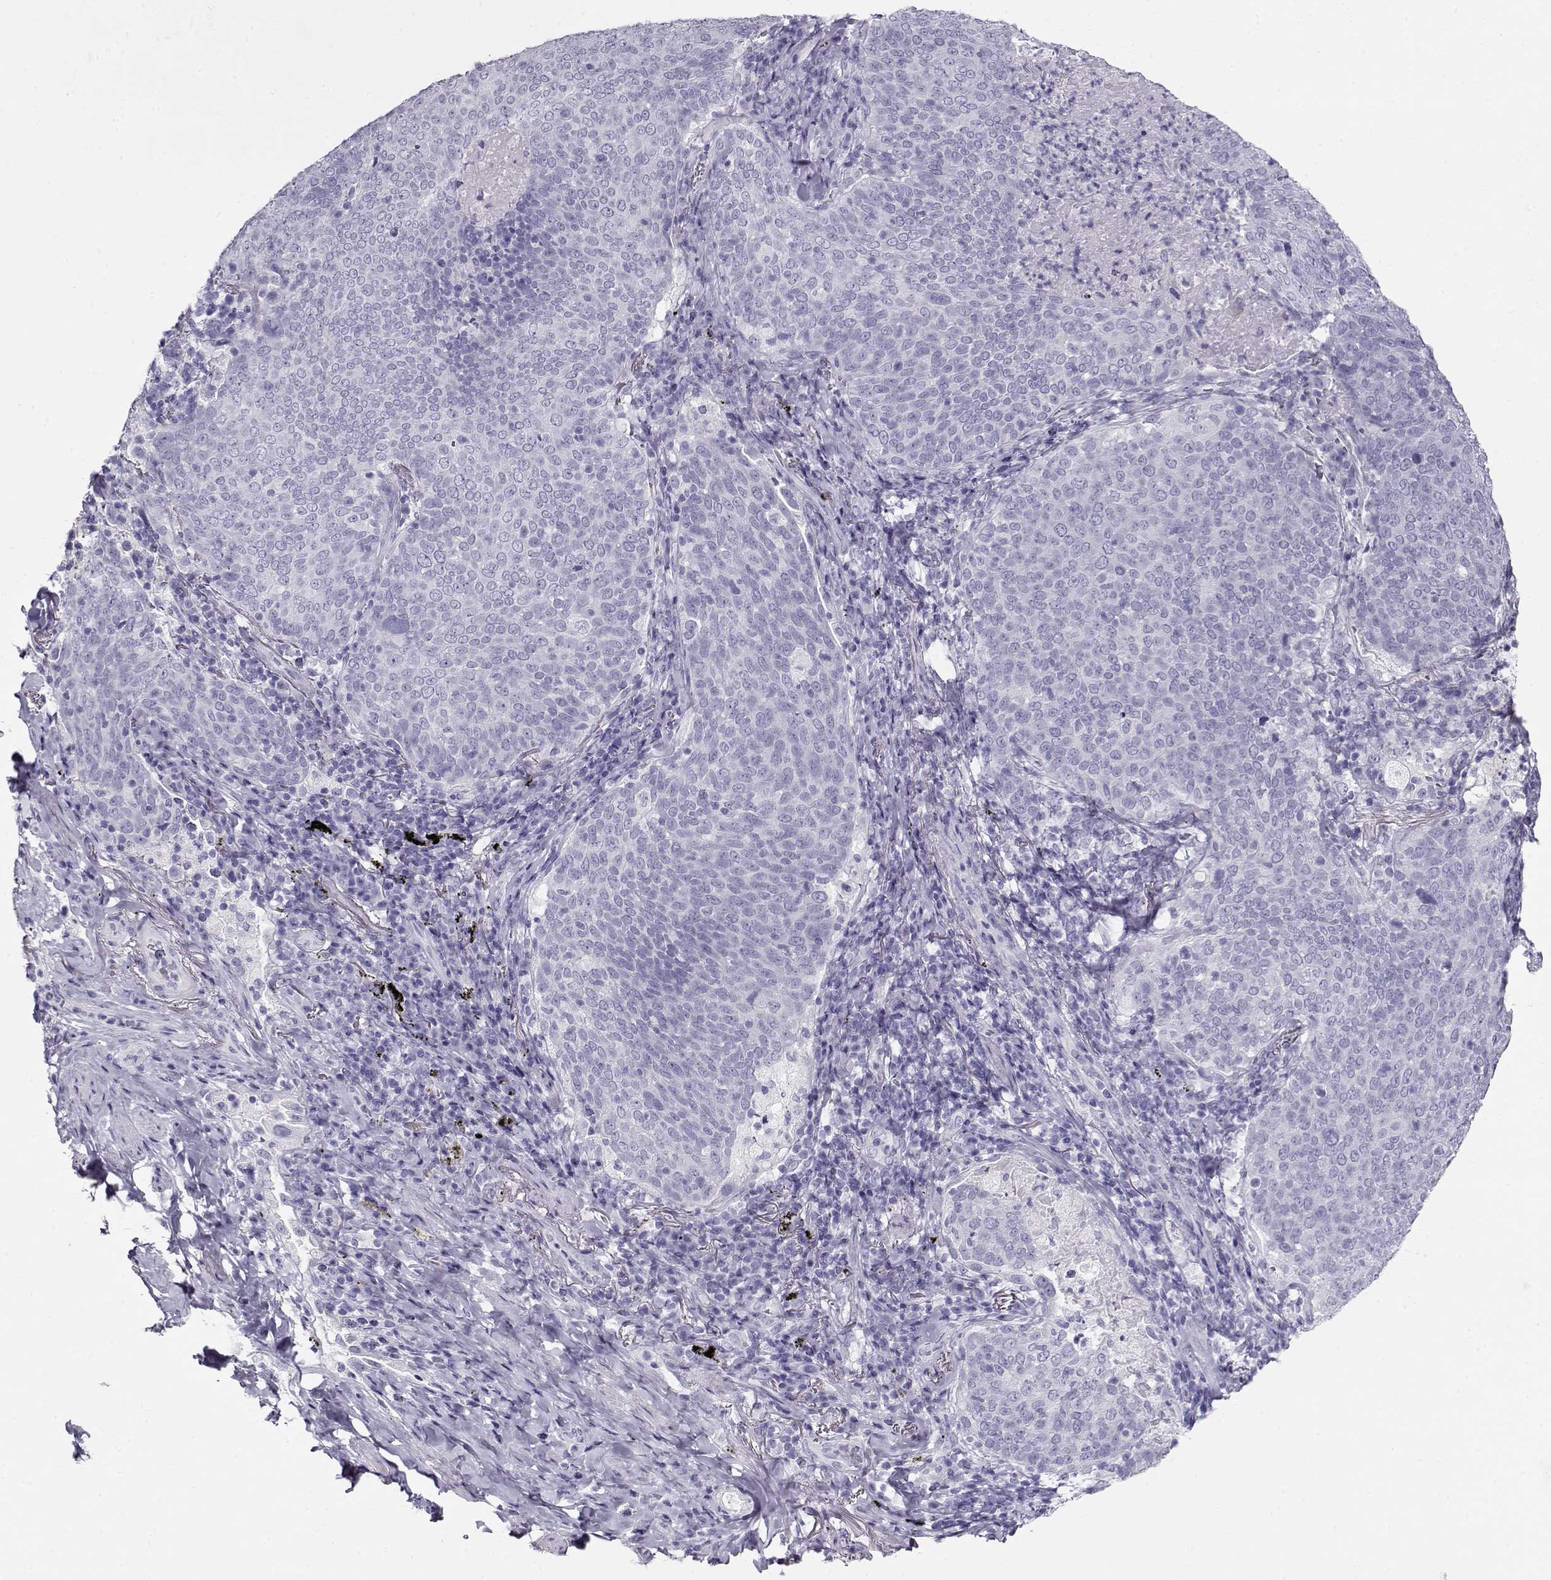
{"staining": {"intensity": "negative", "quantity": "none", "location": "none"}, "tissue": "lung cancer", "cell_type": "Tumor cells", "image_type": "cancer", "snomed": [{"axis": "morphology", "description": "Squamous cell carcinoma, NOS"}, {"axis": "topography", "description": "Lung"}], "caption": "Human squamous cell carcinoma (lung) stained for a protein using immunohistochemistry (IHC) displays no positivity in tumor cells.", "gene": "ACTN2", "patient": {"sex": "male", "age": 82}}